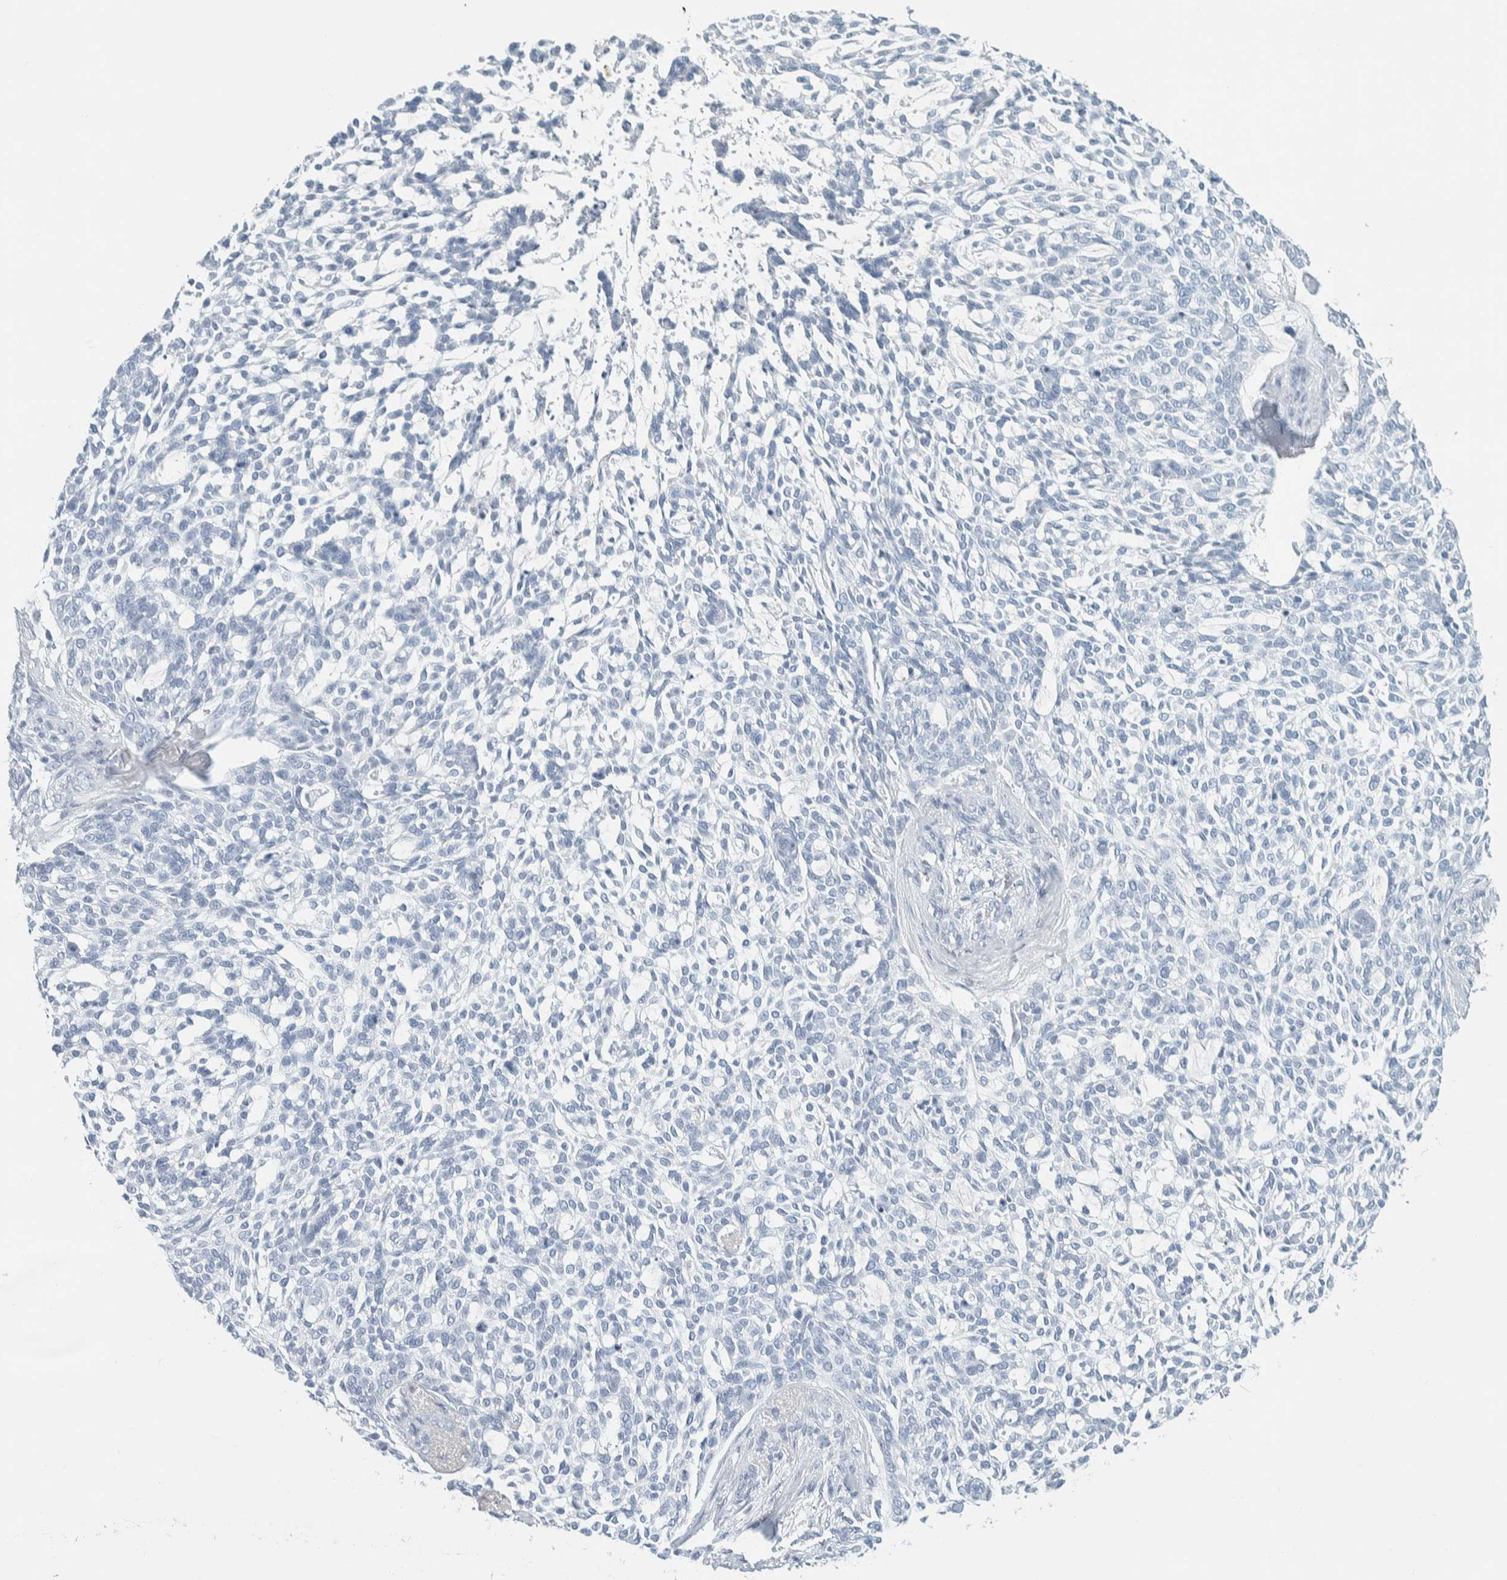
{"staining": {"intensity": "negative", "quantity": "none", "location": "none"}, "tissue": "skin cancer", "cell_type": "Tumor cells", "image_type": "cancer", "snomed": [{"axis": "morphology", "description": "Basal cell carcinoma"}, {"axis": "topography", "description": "Skin"}], "caption": "Skin cancer (basal cell carcinoma) was stained to show a protein in brown. There is no significant expression in tumor cells.", "gene": "ALOX12B", "patient": {"sex": "female", "age": 64}}